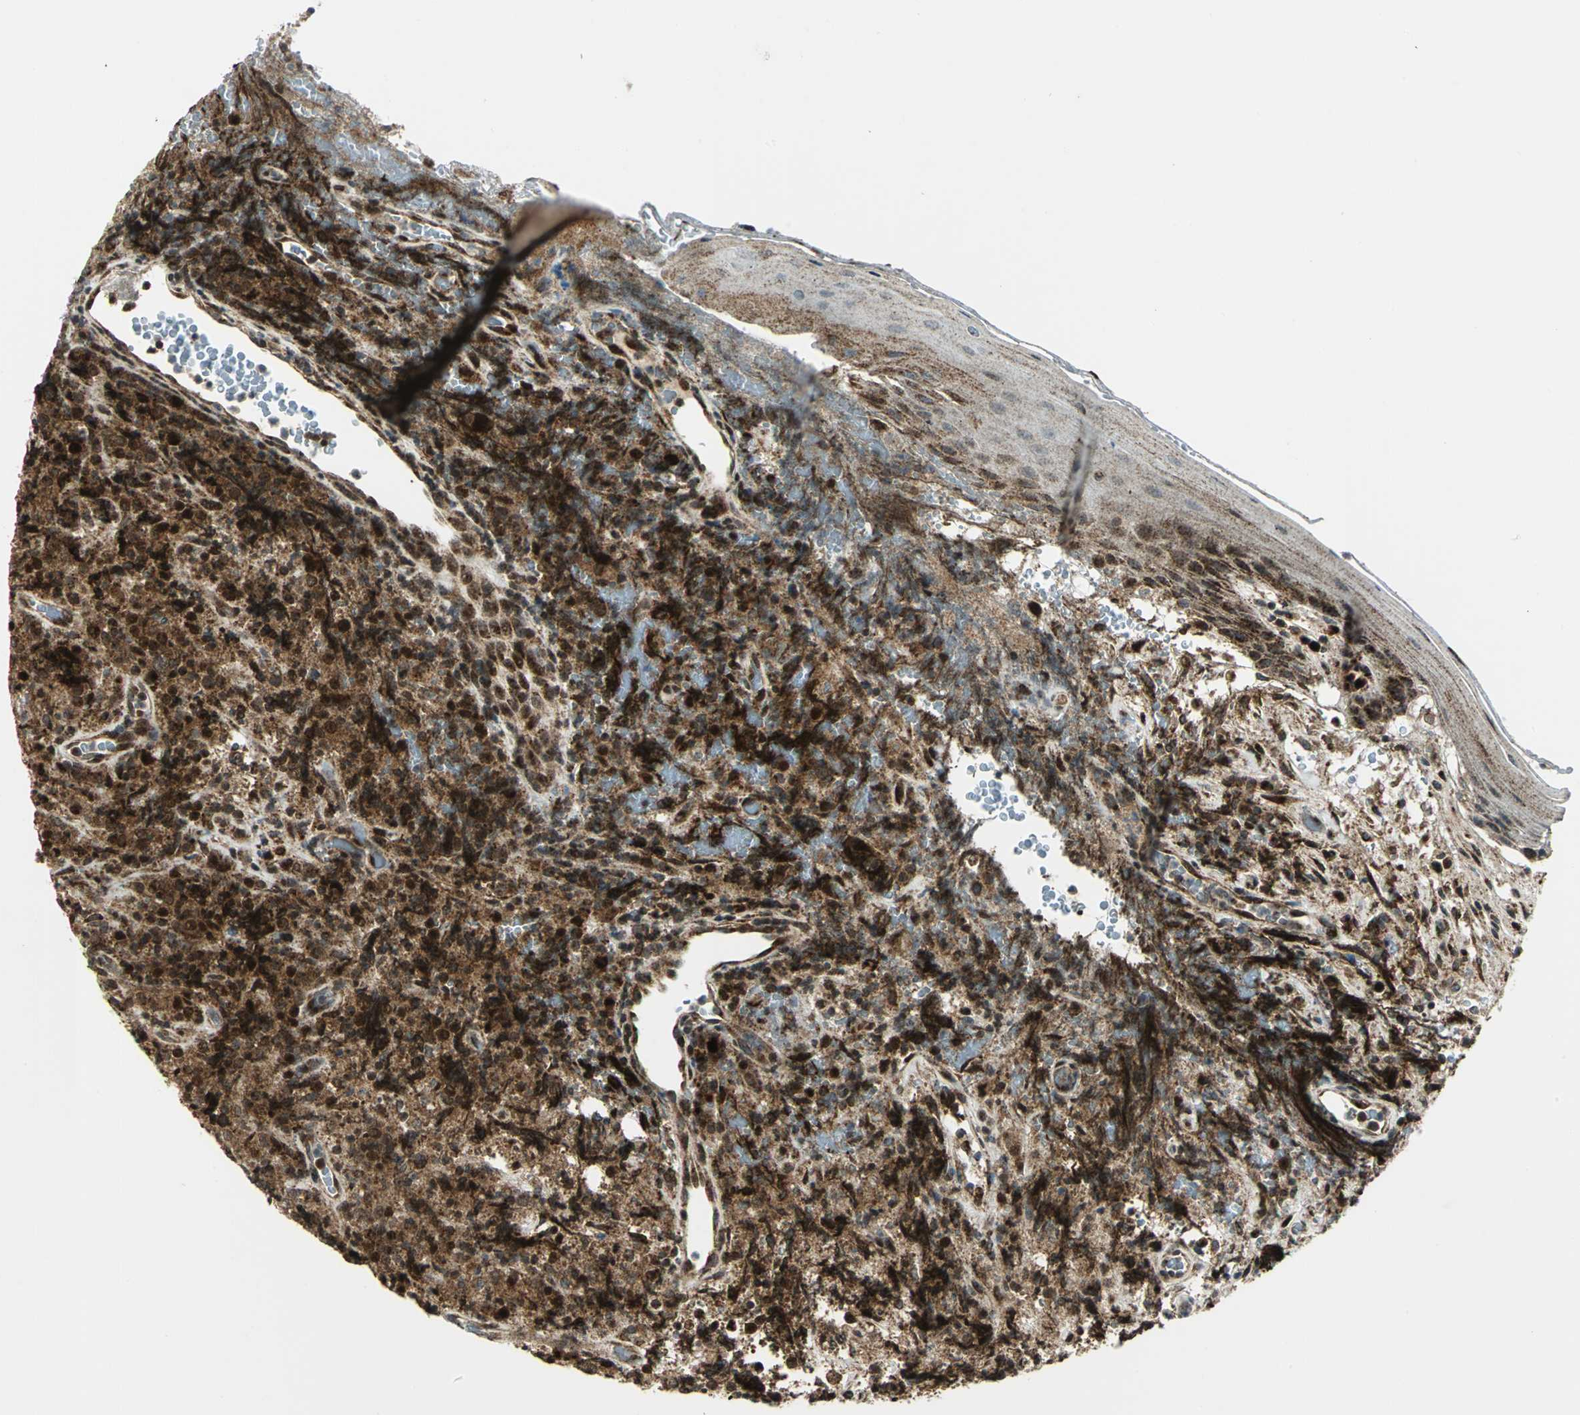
{"staining": {"intensity": "strong", "quantity": ">75%", "location": "cytoplasmic/membranous,nuclear"}, "tissue": "lymphoma", "cell_type": "Tumor cells", "image_type": "cancer", "snomed": [{"axis": "morphology", "description": "Malignant lymphoma, non-Hodgkin's type, High grade"}, {"axis": "topography", "description": "Tonsil"}], "caption": "The photomicrograph reveals a brown stain indicating the presence of a protein in the cytoplasmic/membranous and nuclear of tumor cells in lymphoma.", "gene": "ATP6V1A", "patient": {"sex": "female", "age": 36}}